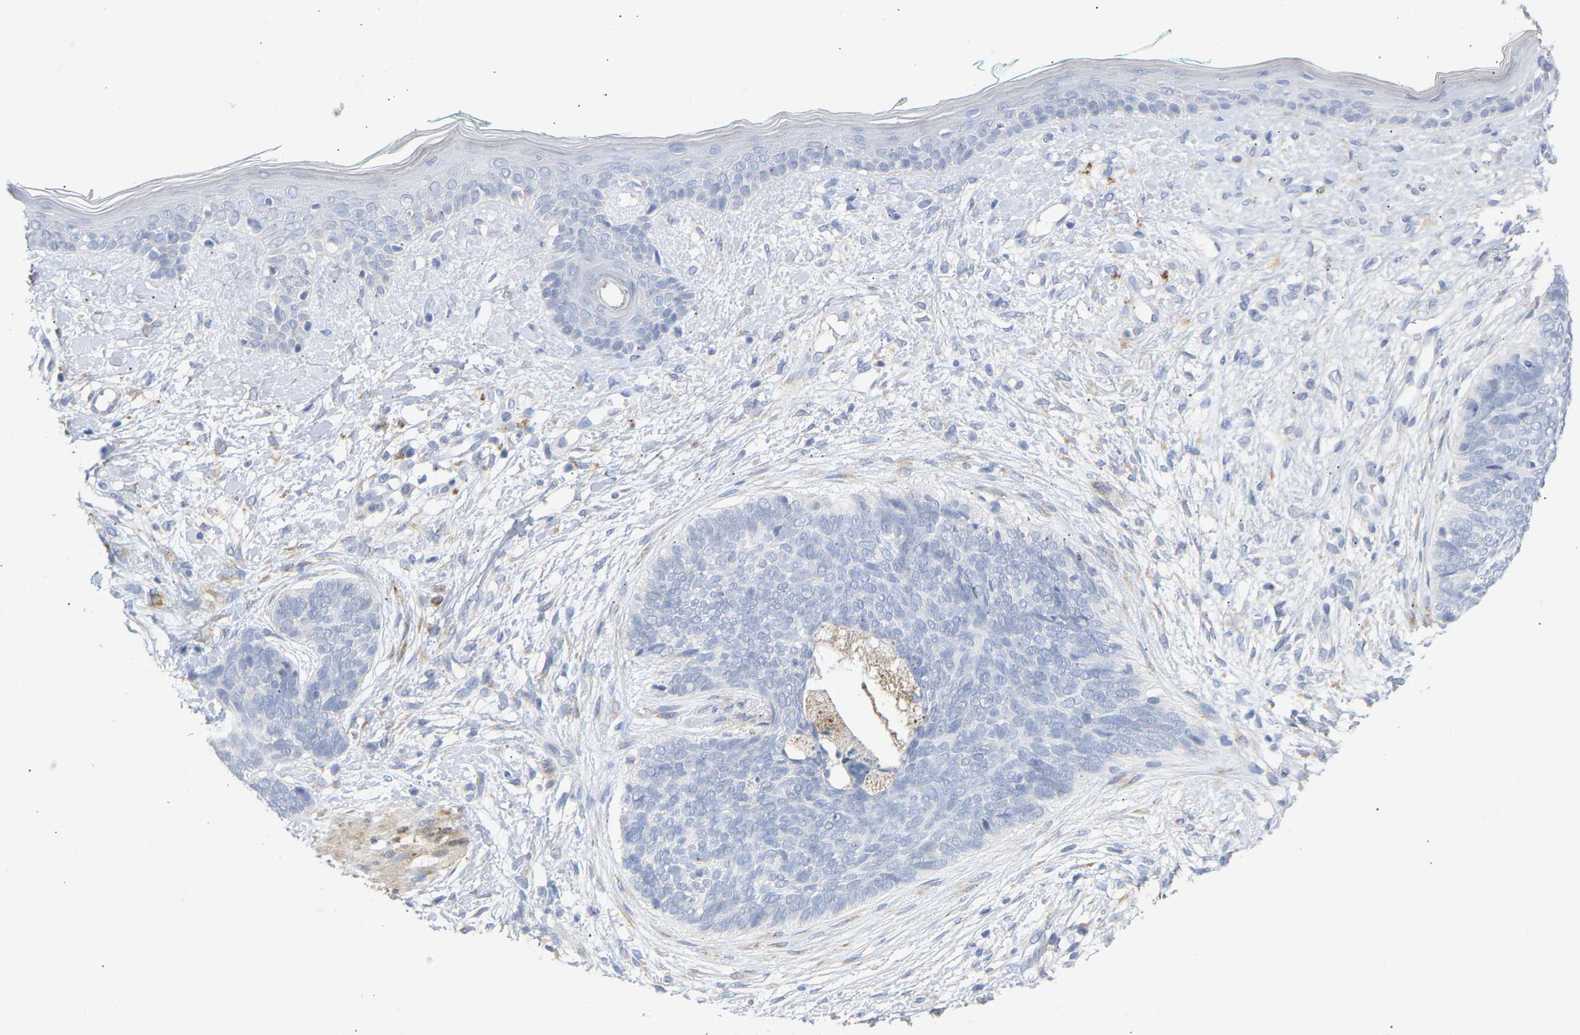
{"staining": {"intensity": "negative", "quantity": "none", "location": "none"}, "tissue": "skin cancer", "cell_type": "Tumor cells", "image_type": "cancer", "snomed": [{"axis": "morphology", "description": "Basal cell carcinoma"}, {"axis": "topography", "description": "Skin"}], "caption": "This is a image of immunohistochemistry (IHC) staining of skin cancer (basal cell carcinoma), which shows no expression in tumor cells.", "gene": "SELENOM", "patient": {"sex": "female", "age": 84}}